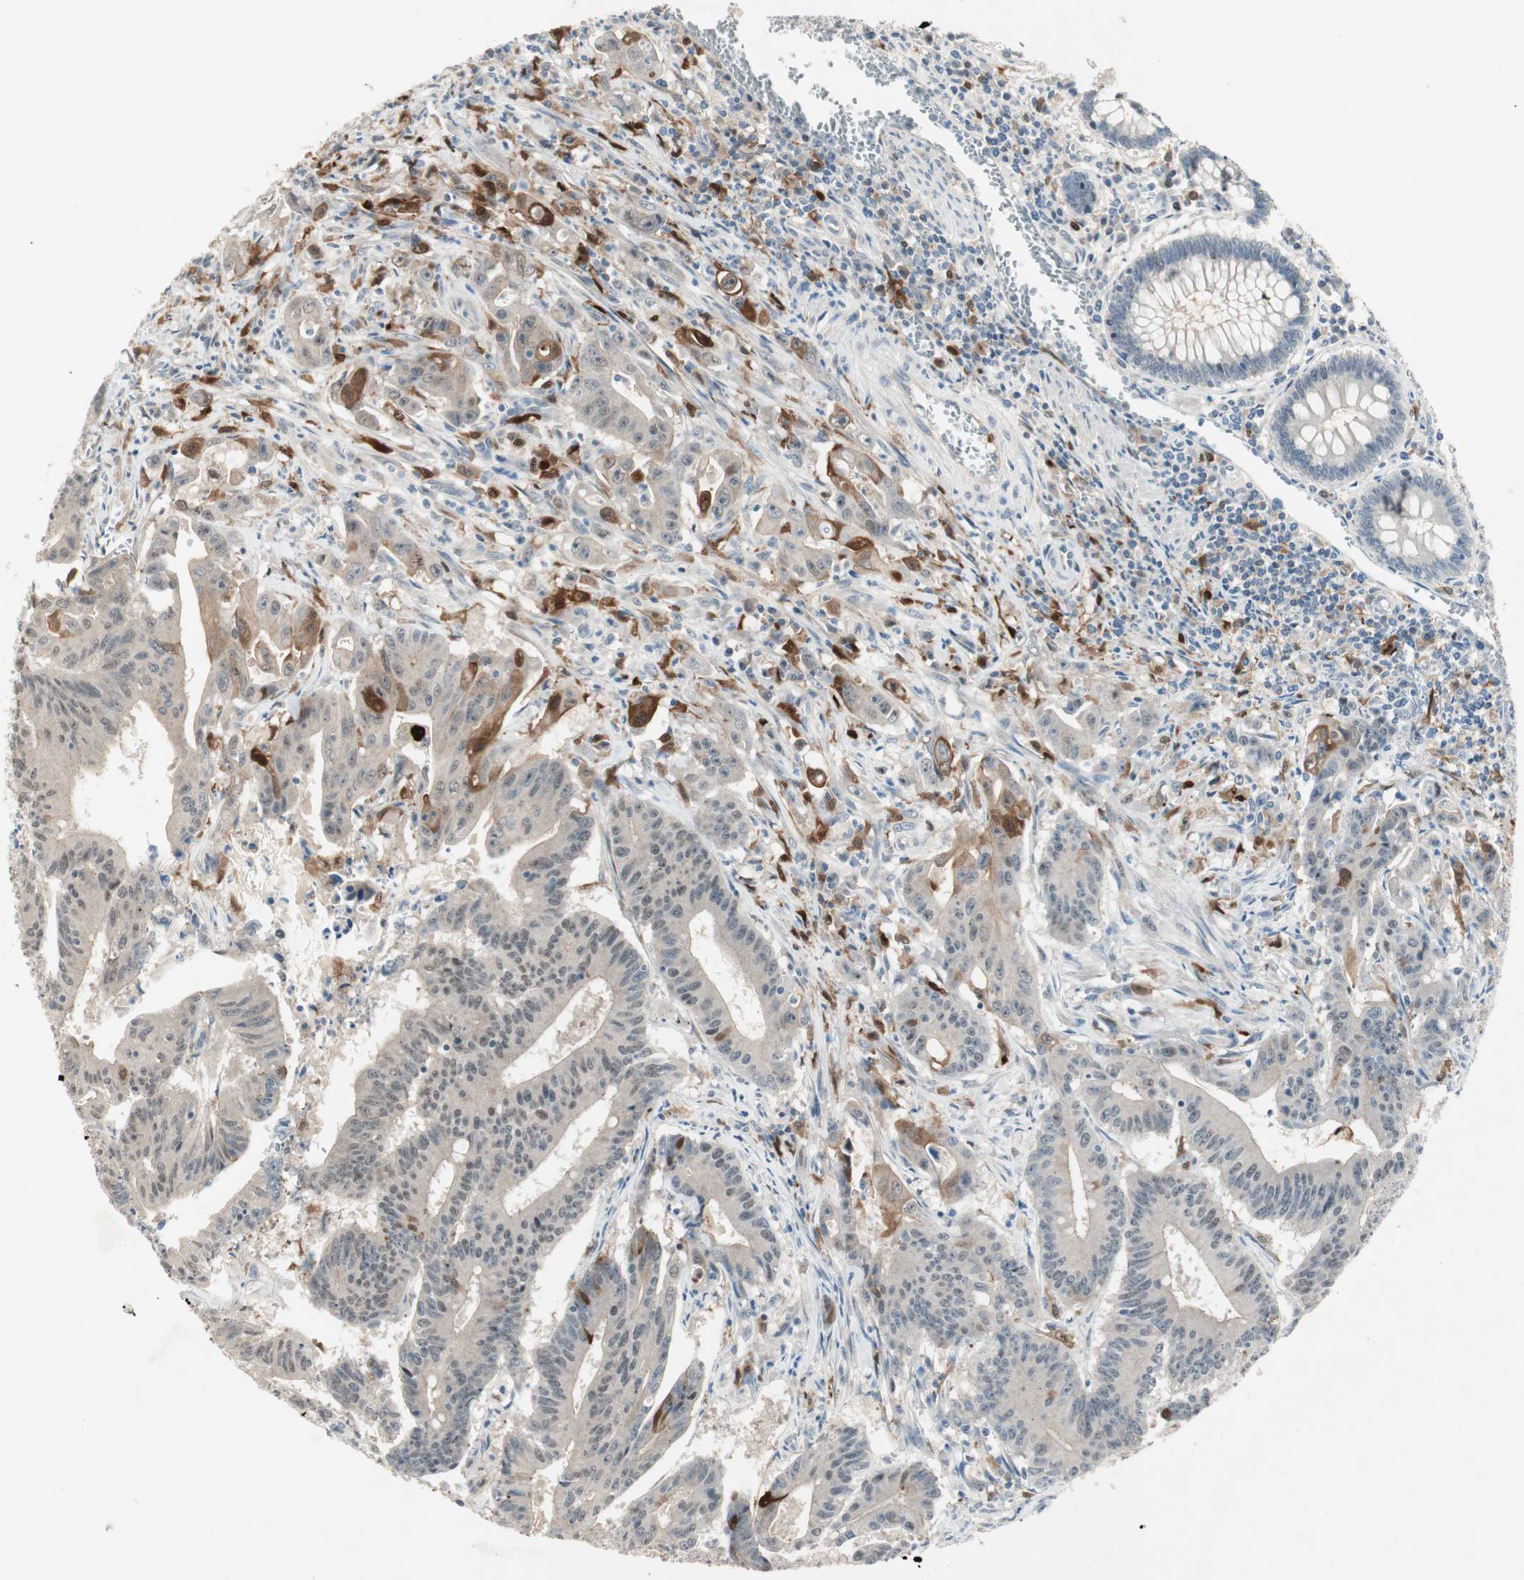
{"staining": {"intensity": "moderate", "quantity": "<25%", "location": "cytoplasmic/membranous"}, "tissue": "colorectal cancer", "cell_type": "Tumor cells", "image_type": "cancer", "snomed": [{"axis": "morphology", "description": "Adenocarcinoma, NOS"}, {"axis": "topography", "description": "Colon"}], "caption": "About <25% of tumor cells in colorectal cancer (adenocarcinoma) display moderate cytoplasmic/membranous protein staining as visualized by brown immunohistochemical staining.", "gene": "RTL6", "patient": {"sex": "male", "age": 45}}